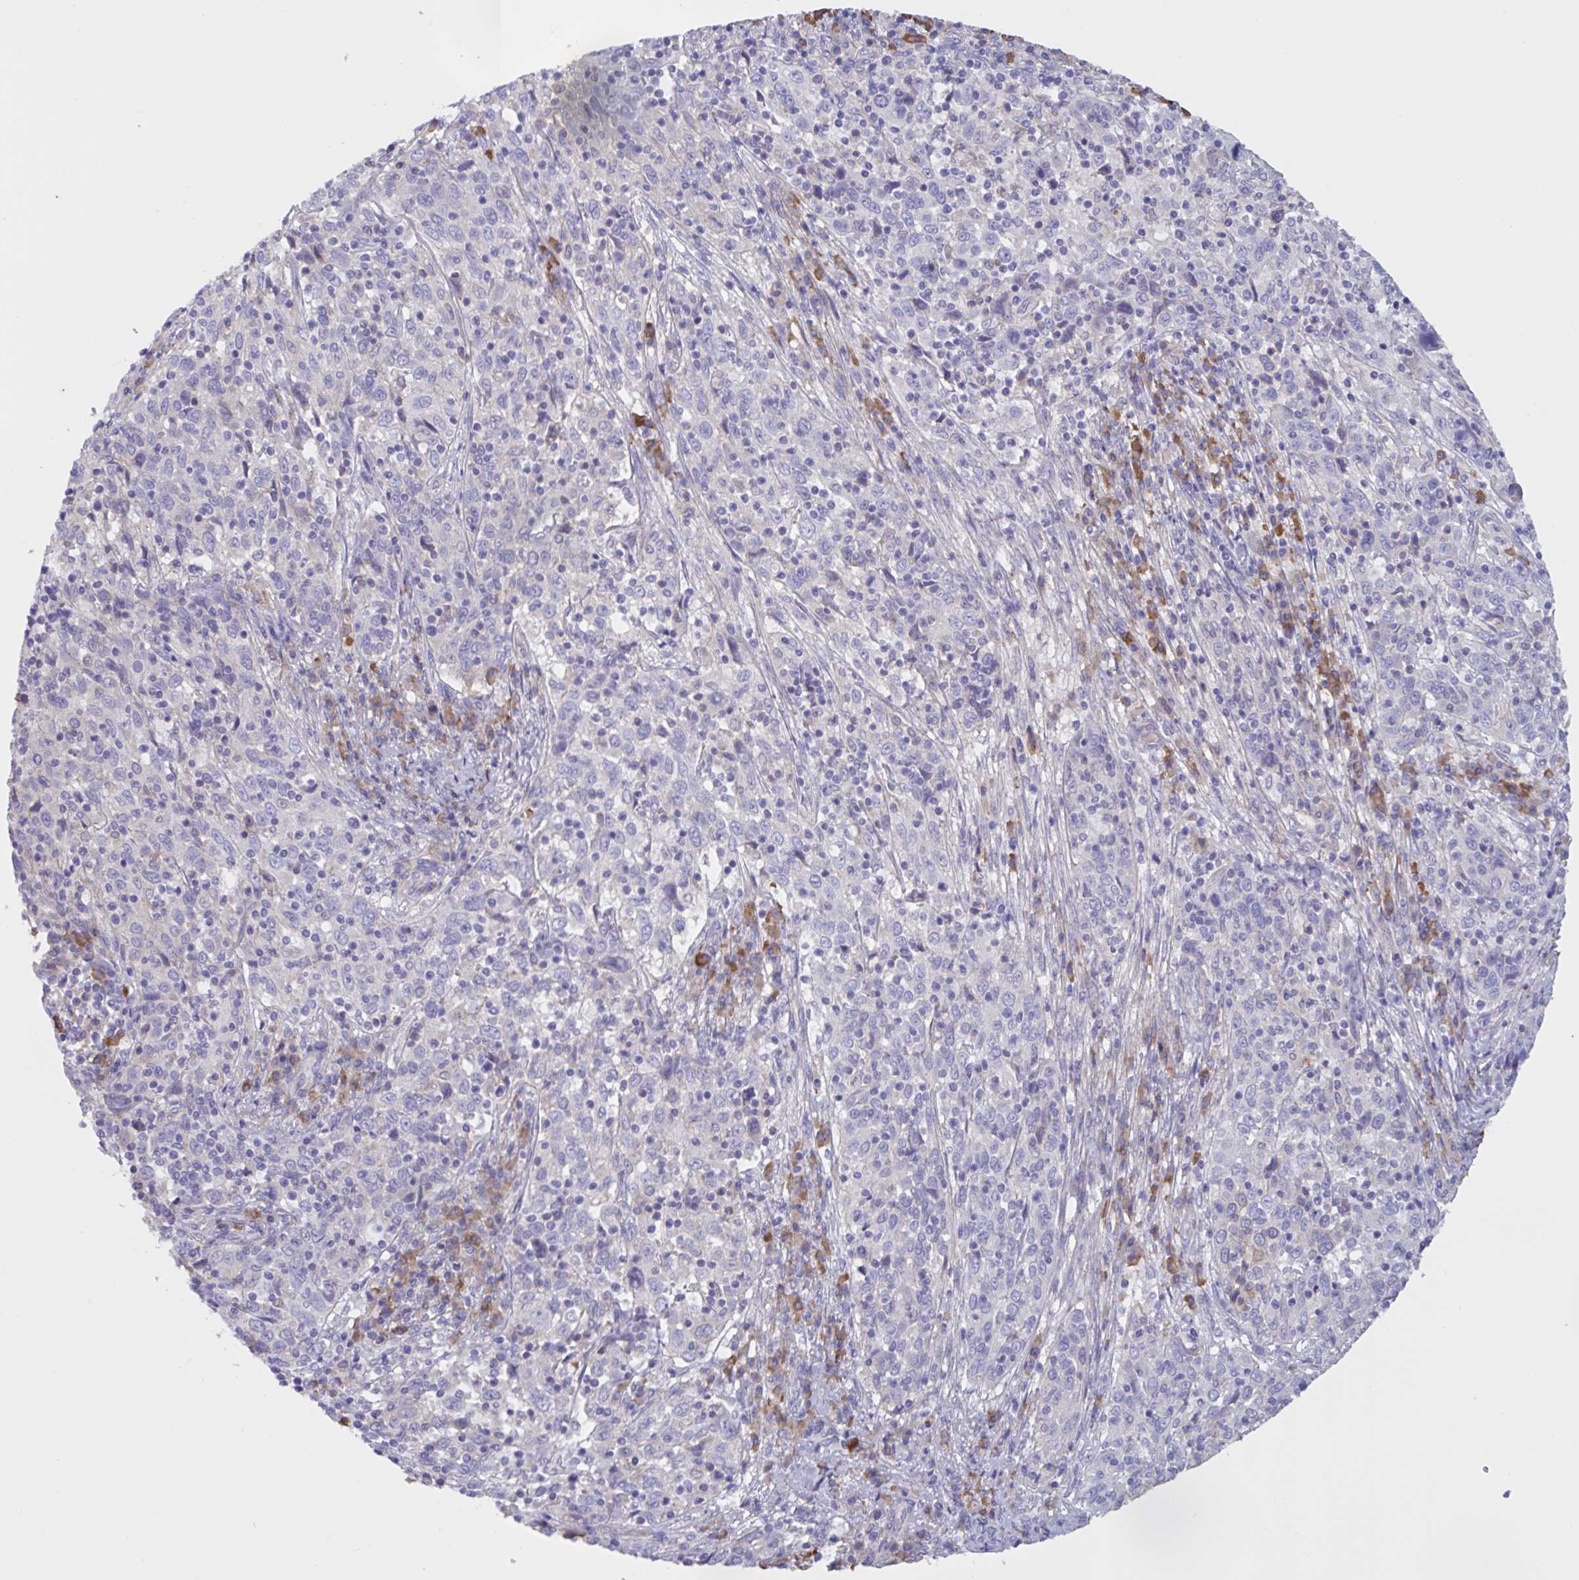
{"staining": {"intensity": "negative", "quantity": "none", "location": "none"}, "tissue": "cervical cancer", "cell_type": "Tumor cells", "image_type": "cancer", "snomed": [{"axis": "morphology", "description": "Squamous cell carcinoma, NOS"}, {"axis": "topography", "description": "Cervix"}], "caption": "Cervical squamous cell carcinoma was stained to show a protein in brown. There is no significant positivity in tumor cells.", "gene": "SLC66A1", "patient": {"sex": "female", "age": 46}}